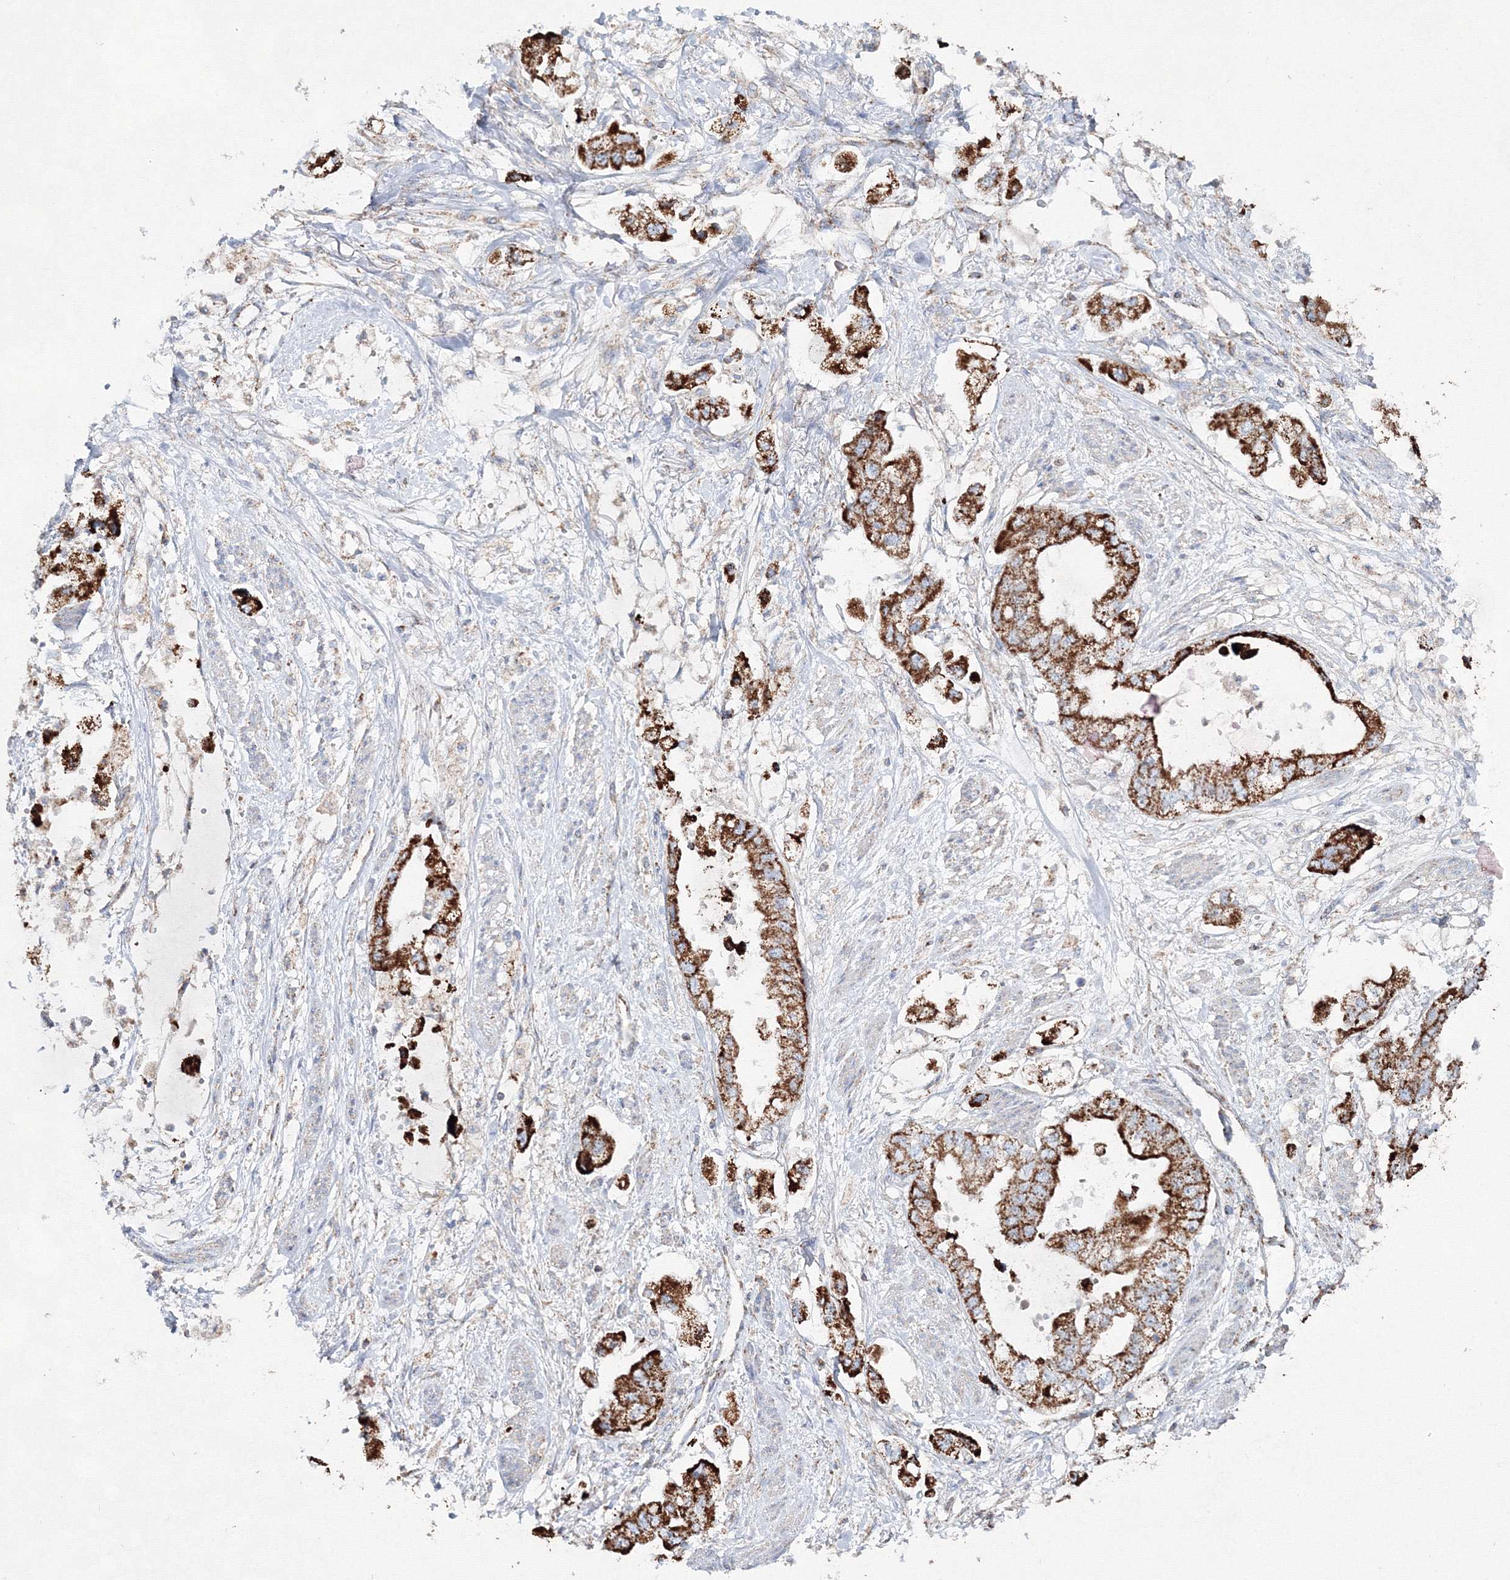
{"staining": {"intensity": "strong", "quantity": ">75%", "location": "cytoplasmic/membranous"}, "tissue": "stomach cancer", "cell_type": "Tumor cells", "image_type": "cancer", "snomed": [{"axis": "morphology", "description": "Adenocarcinoma, NOS"}, {"axis": "topography", "description": "Stomach"}], "caption": "An image of human stomach cancer stained for a protein reveals strong cytoplasmic/membranous brown staining in tumor cells.", "gene": "IGSF9", "patient": {"sex": "male", "age": 62}}